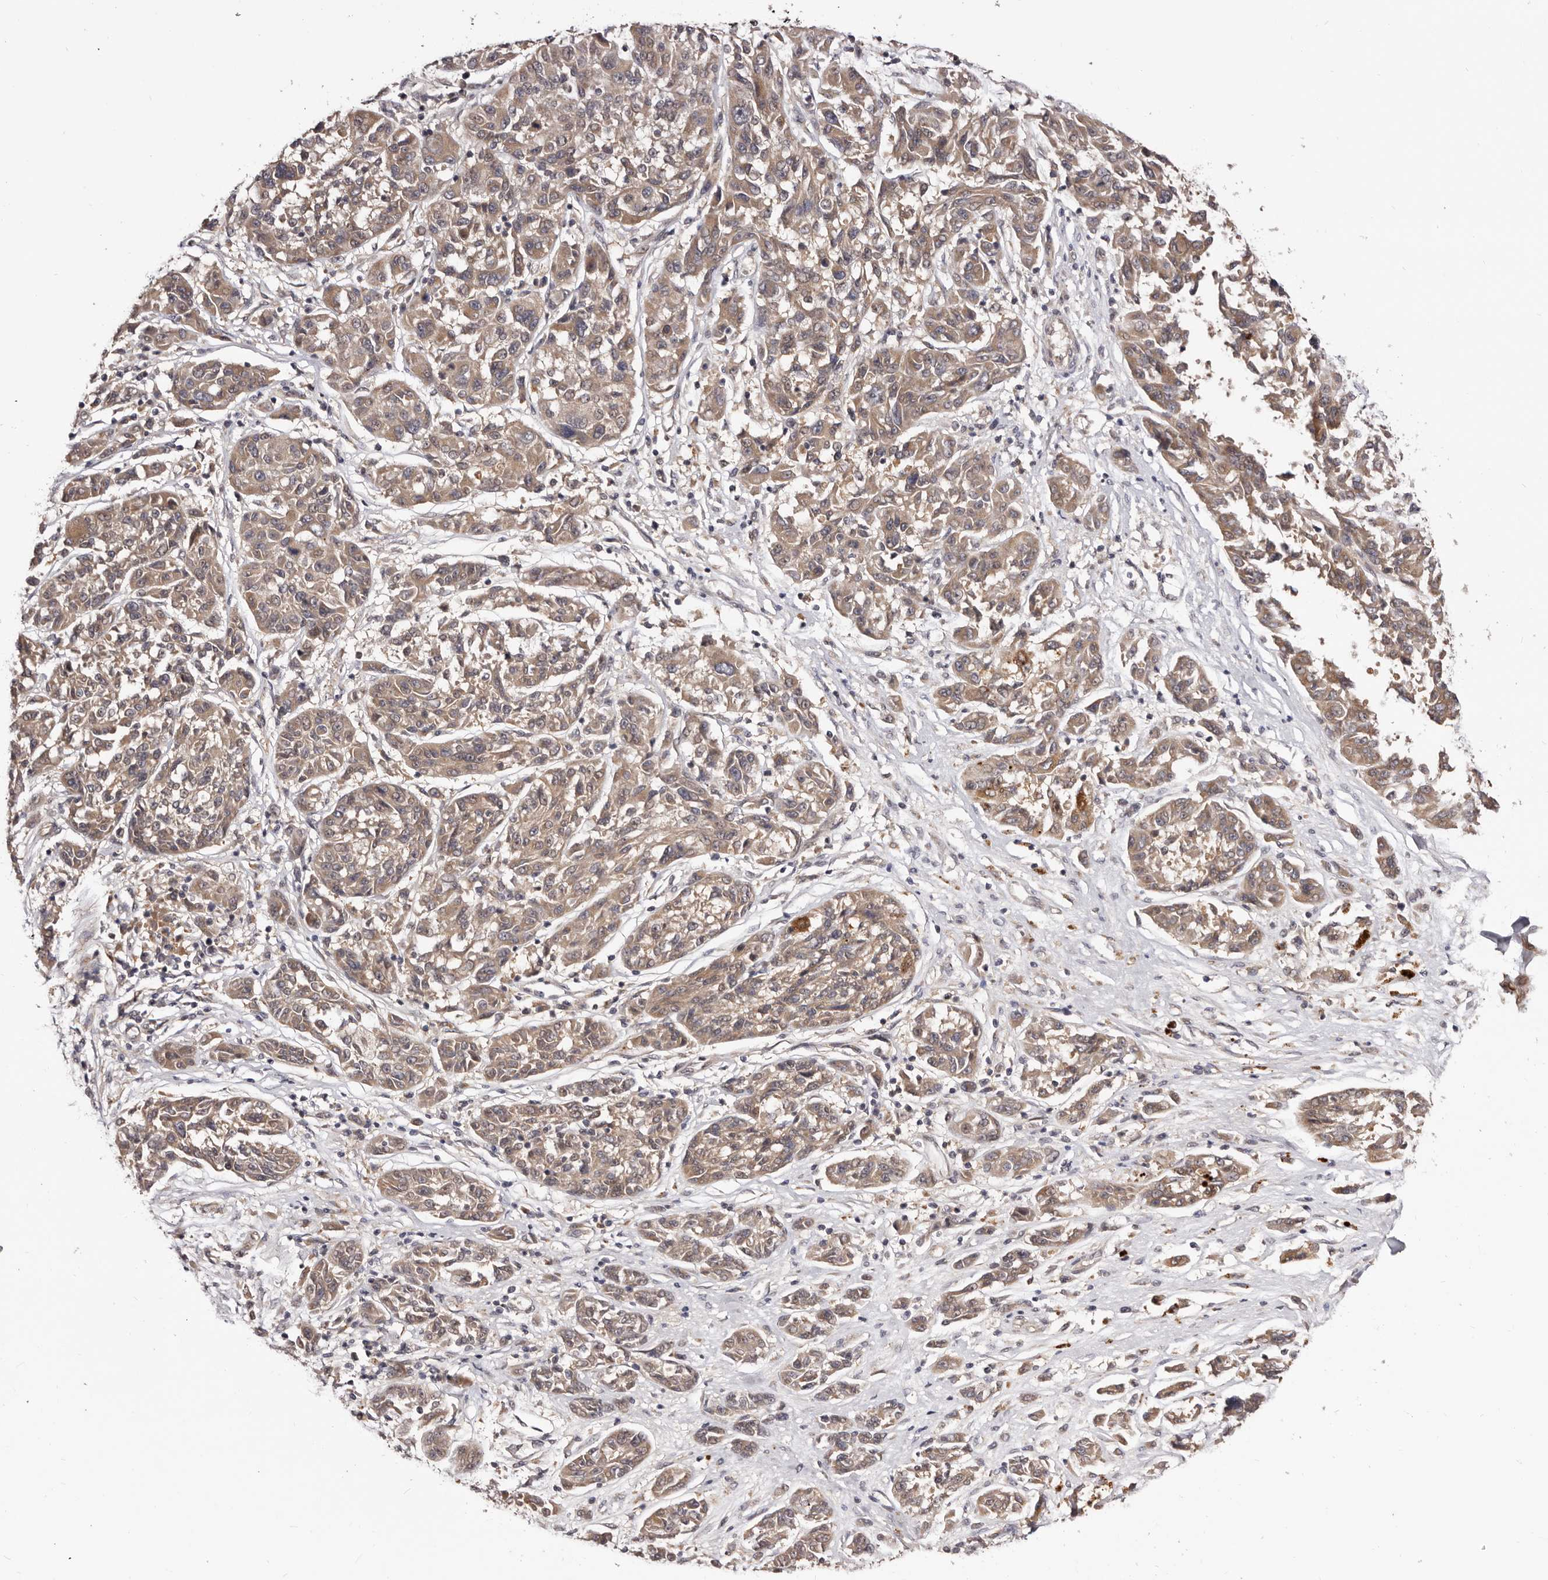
{"staining": {"intensity": "weak", "quantity": ">75%", "location": "cytoplasmic/membranous"}, "tissue": "melanoma", "cell_type": "Tumor cells", "image_type": "cancer", "snomed": [{"axis": "morphology", "description": "Malignant melanoma, NOS"}, {"axis": "topography", "description": "Skin"}], "caption": "DAB immunohistochemical staining of human melanoma displays weak cytoplasmic/membranous protein staining in about >75% of tumor cells.", "gene": "MDP1", "patient": {"sex": "male", "age": 53}}